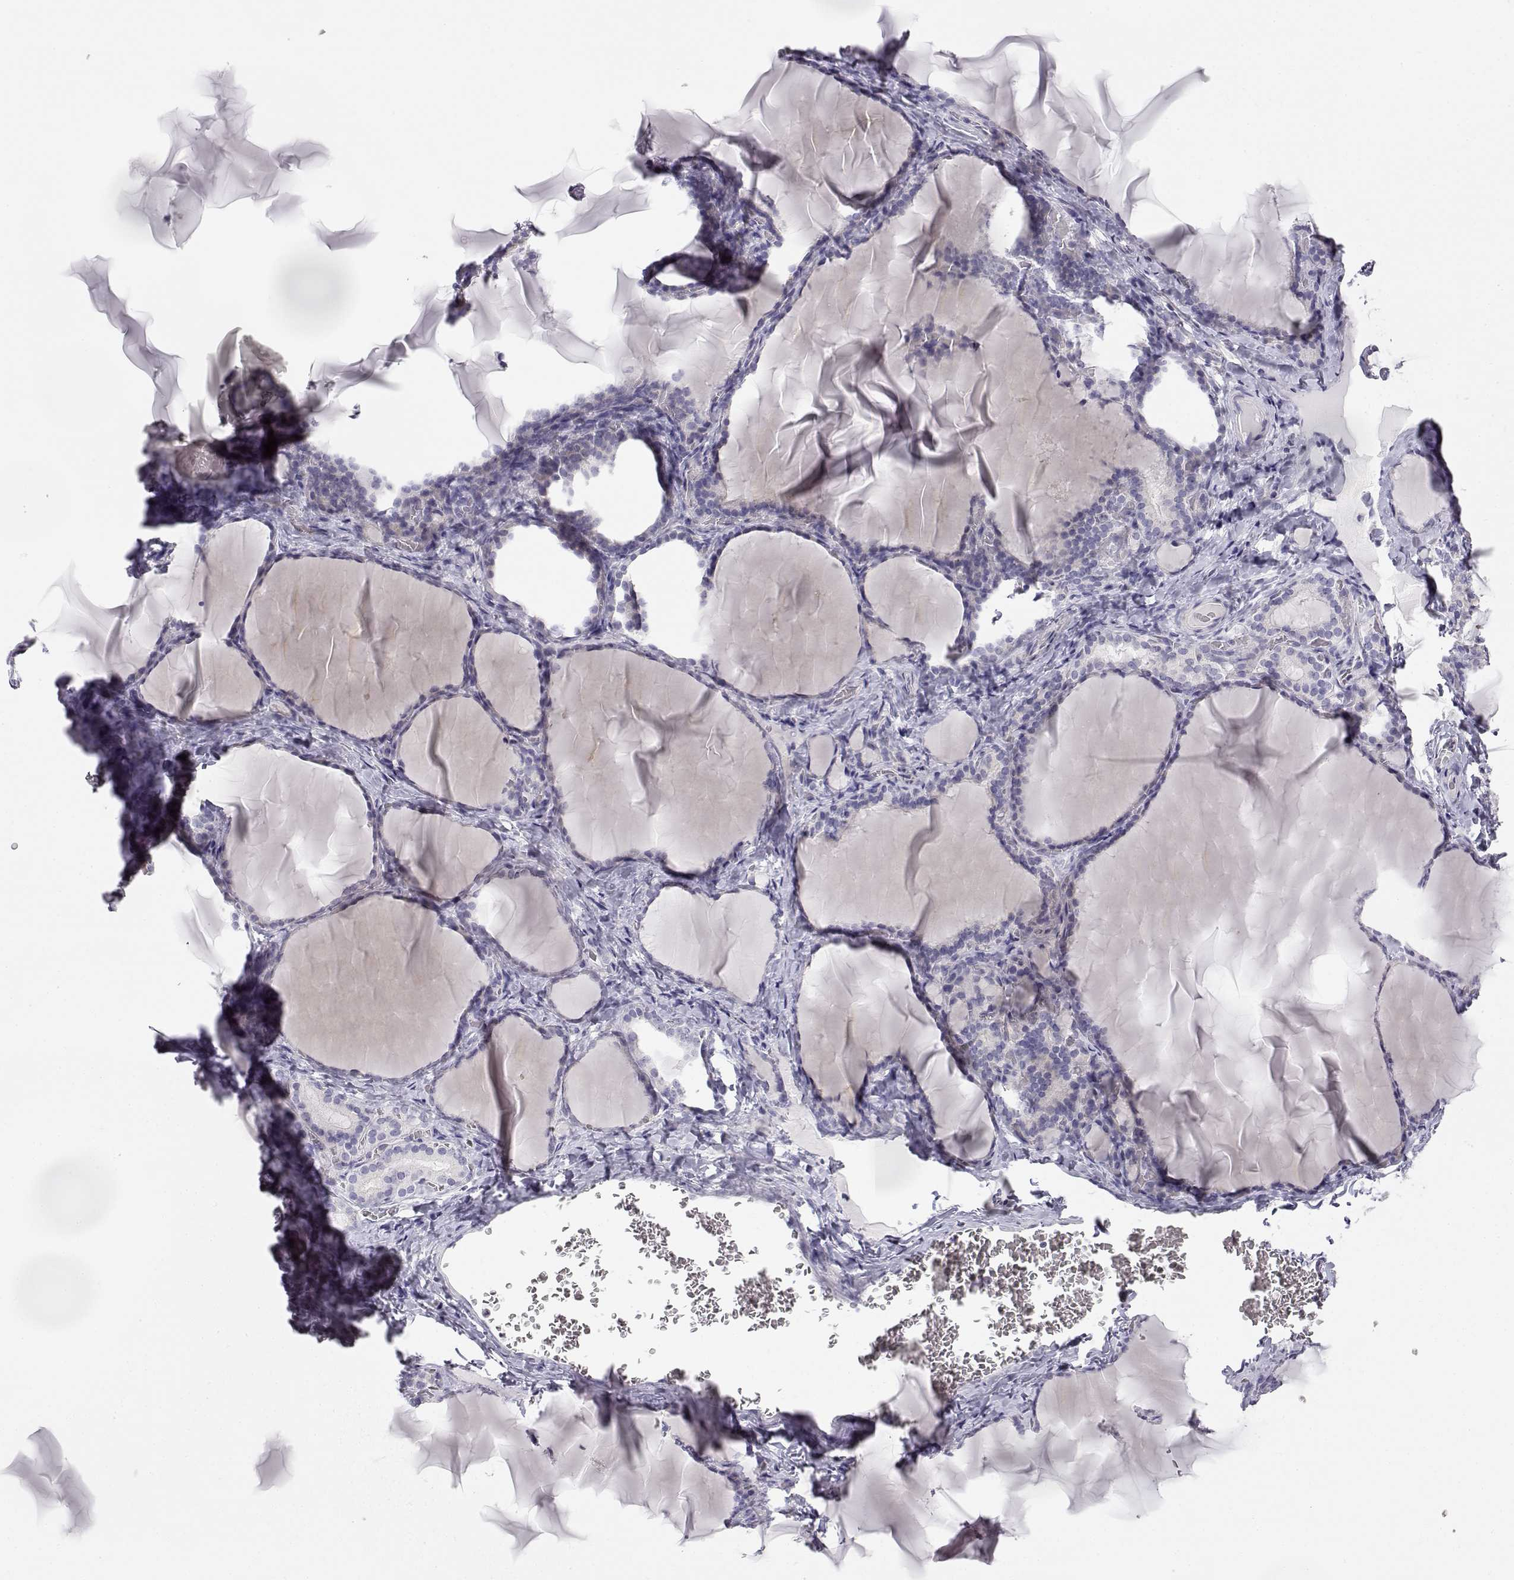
{"staining": {"intensity": "negative", "quantity": "none", "location": "none"}, "tissue": "thyroid gland", "cell_type": "Glandular cells", "image_type": "normal", "snomed": [{"axis": "morphology", "description": "Normal tissue, NOS"}, {"axis": "morphology", "description": "Hyperplasia, NOS"}, {"axis": "topography", "description": "Thyroid gland"}], "caption": "Immunohistochemistry micrograph of benign human thyroid gland stained for a protein (brown), which reveals no positivity in glandular cells.", "gene": "MYCBPAP", "patient": {"sex": "female", "age": 27}}